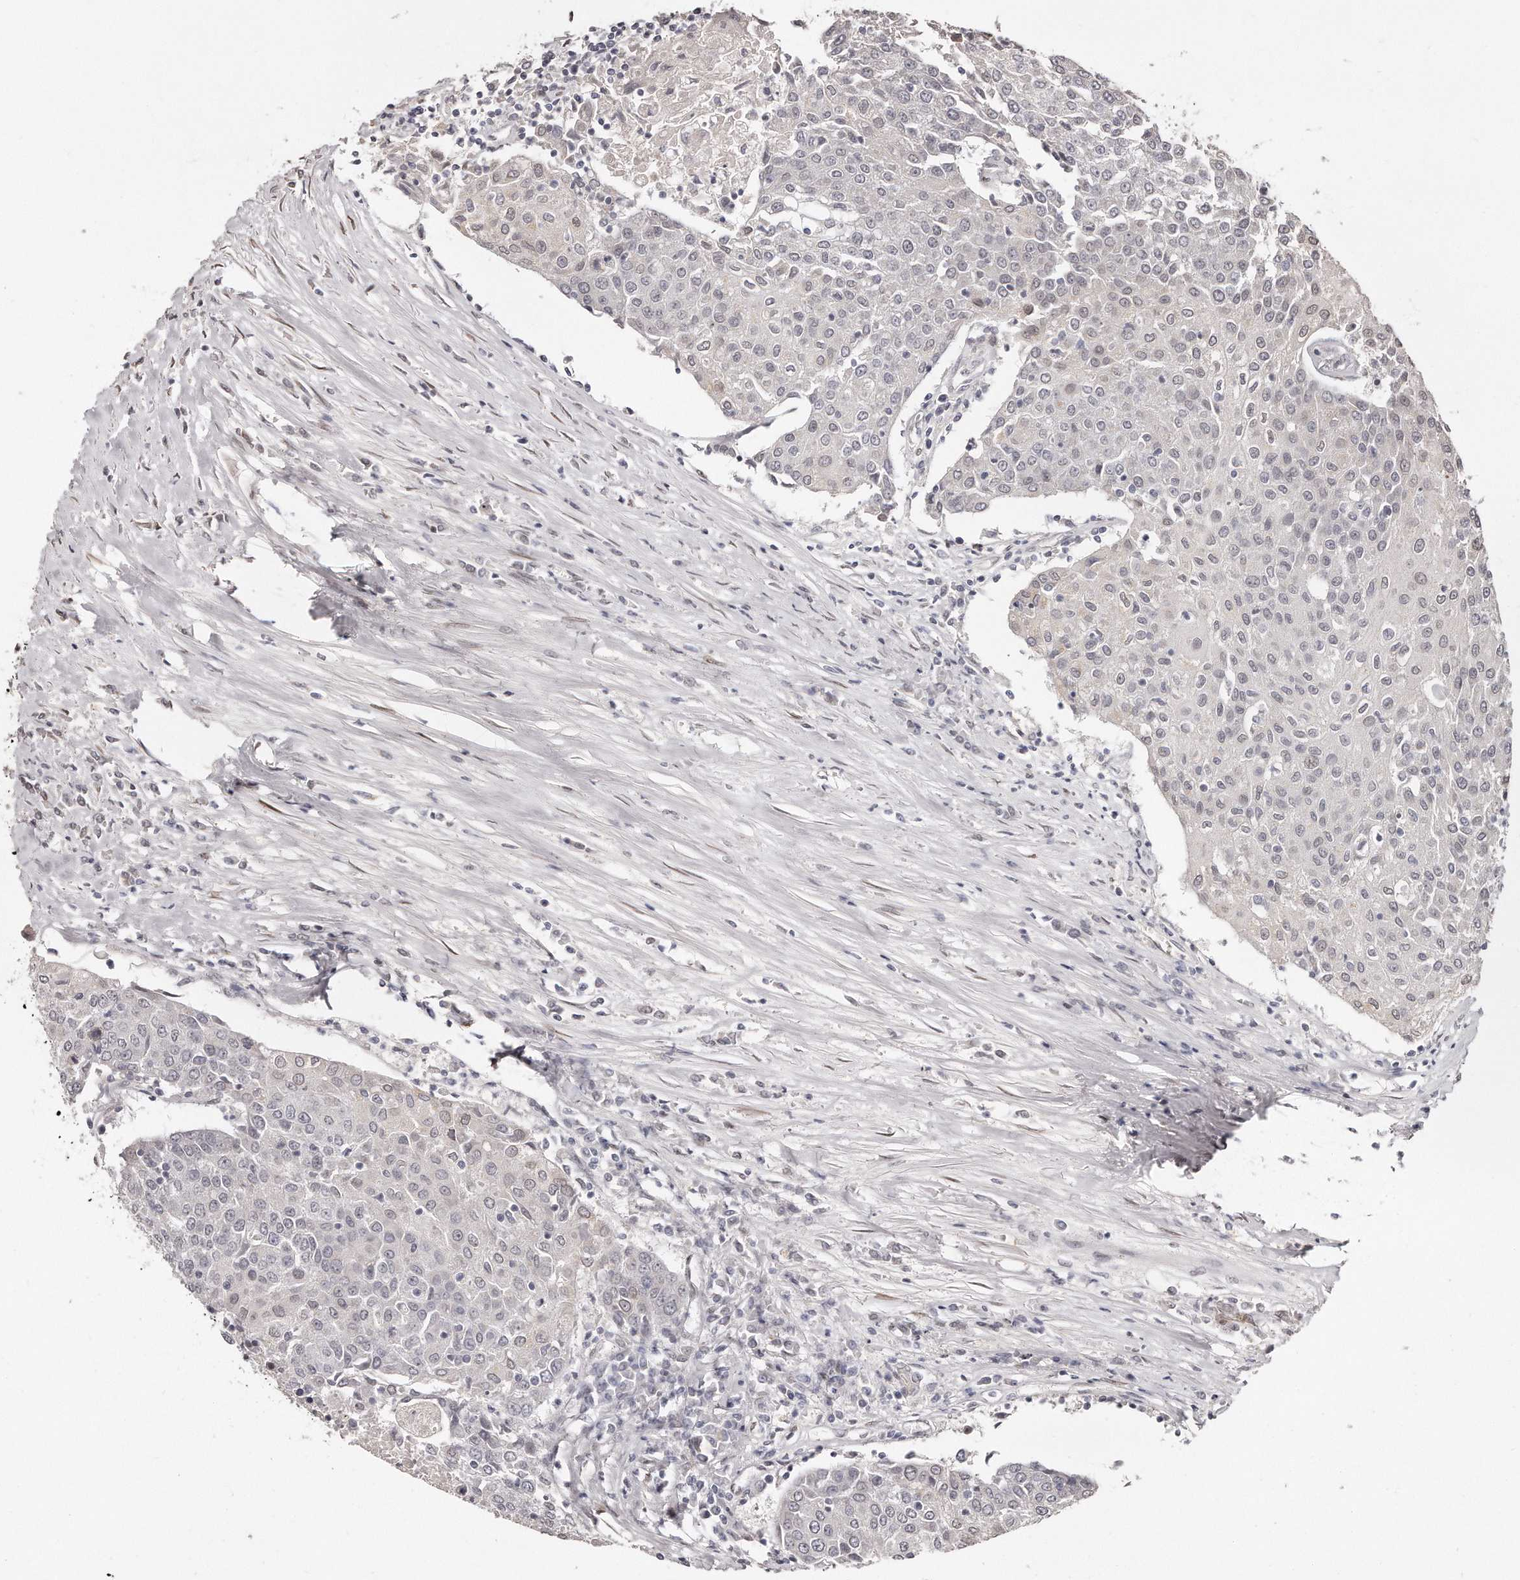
{"staining": {"intensity": "negative", "quantity": "none", "location": "none"}, "tissue": "urothelial cancer", "cell_type": "Tumor cells", "image_type": "cancer", "snomed": [{"axis": "morphology", "description": "Urothelial carcinoma, High grade"}, {"axis": "topography", "description": "Urinary bladder"}], "caption": "Immunohistochemistry histopathology image of urothelial cancer stained for a protein (brown), which reveals no expression in tumor cells. (Brightfield microscopy of DAB (3,3'-diaminobenzidine) immunohistochemistry at high magnification).", "gene": "HASPIN", "patient": {"sex": "female", "age": 85}}